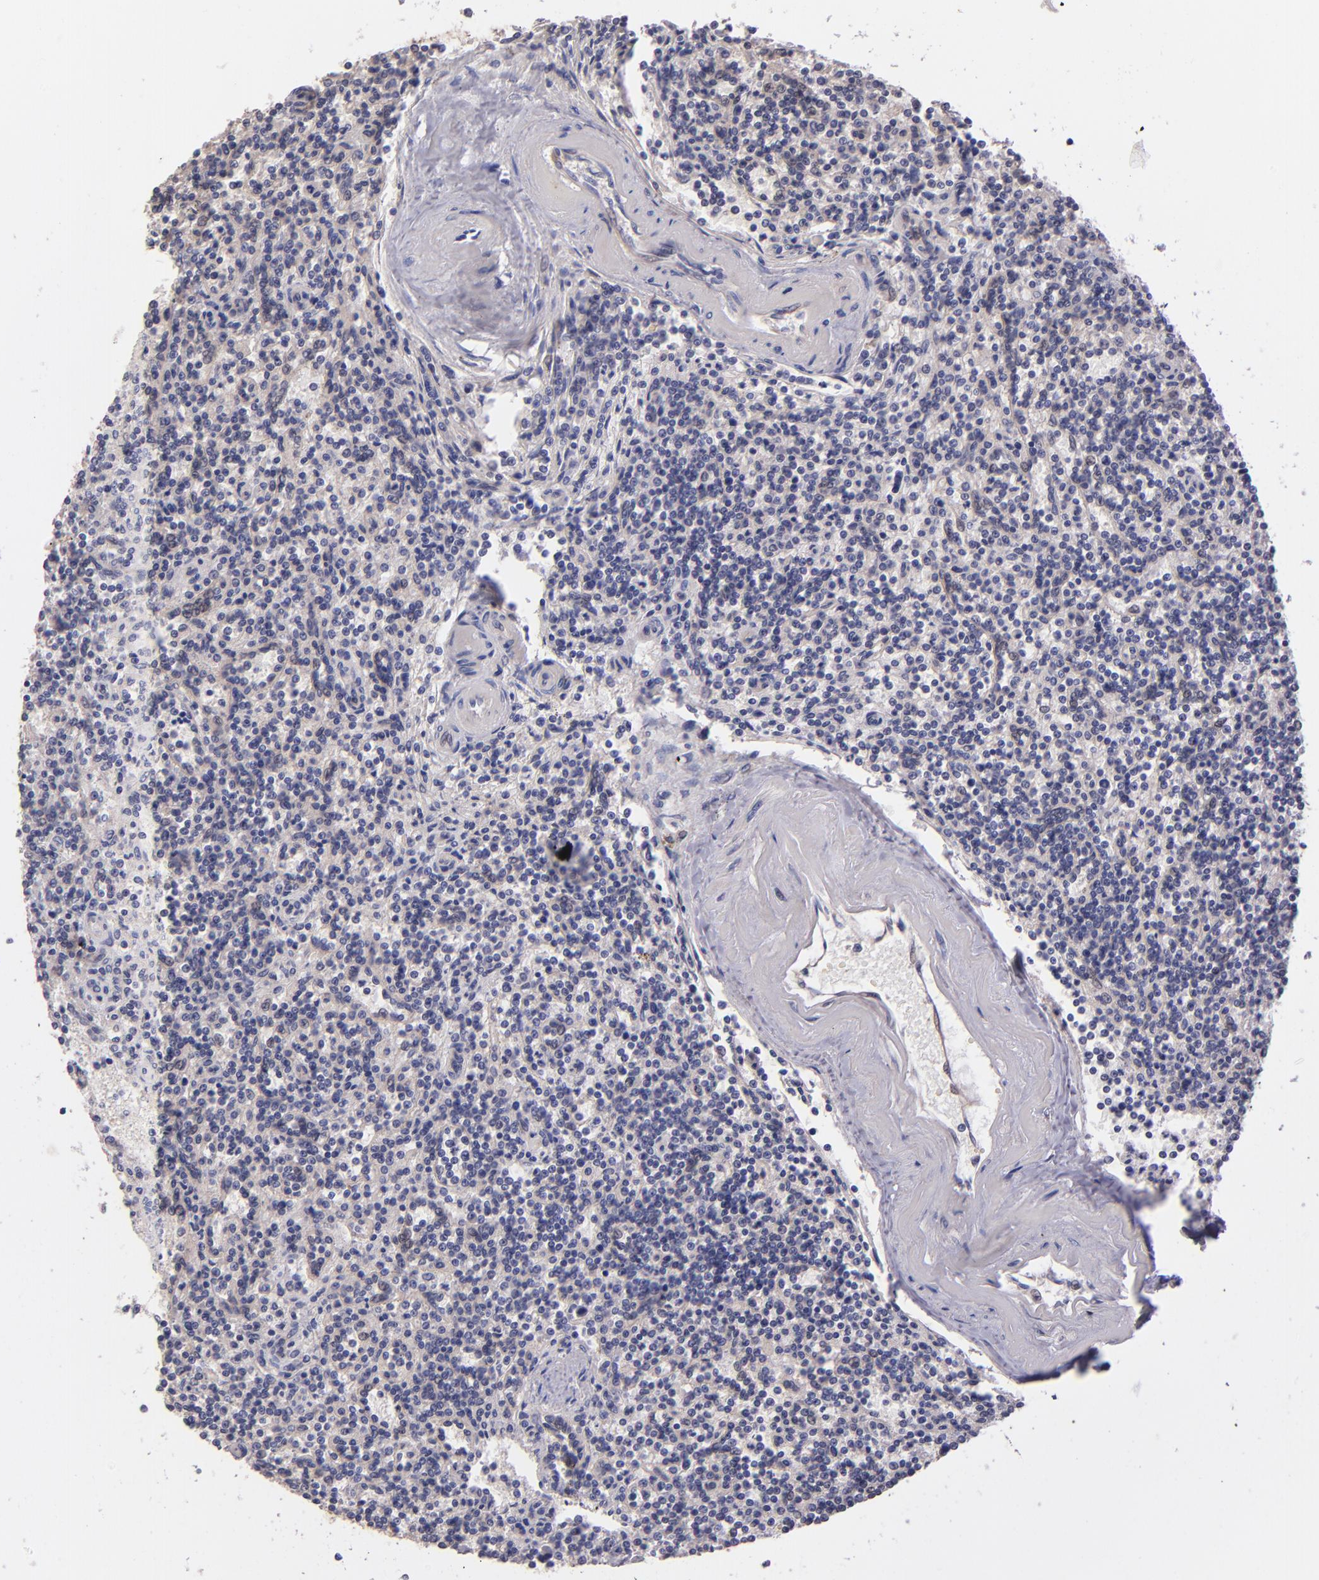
{"staining": {"intensity": "negative", "quantity": "none", "location": "none"}, "tissue": "lymphoma", "cell_type": "Tumor cells", "image_type": "cancer", "snomed": [{"axis": "morphology", "description": "Malignant lymphoma, non-Hodgkin's type, Low grade"}, {"axis": "topography", "description": "Spleen"}], "caption": "Human low-grade malignant lymphoma, non-Hodgkin's type stained for a protein using immunohistochemistry (IHC) displays no expression in tumor cells.", "gene": "NUP62CL", "patient": {"sex": "male", "age": 73}}